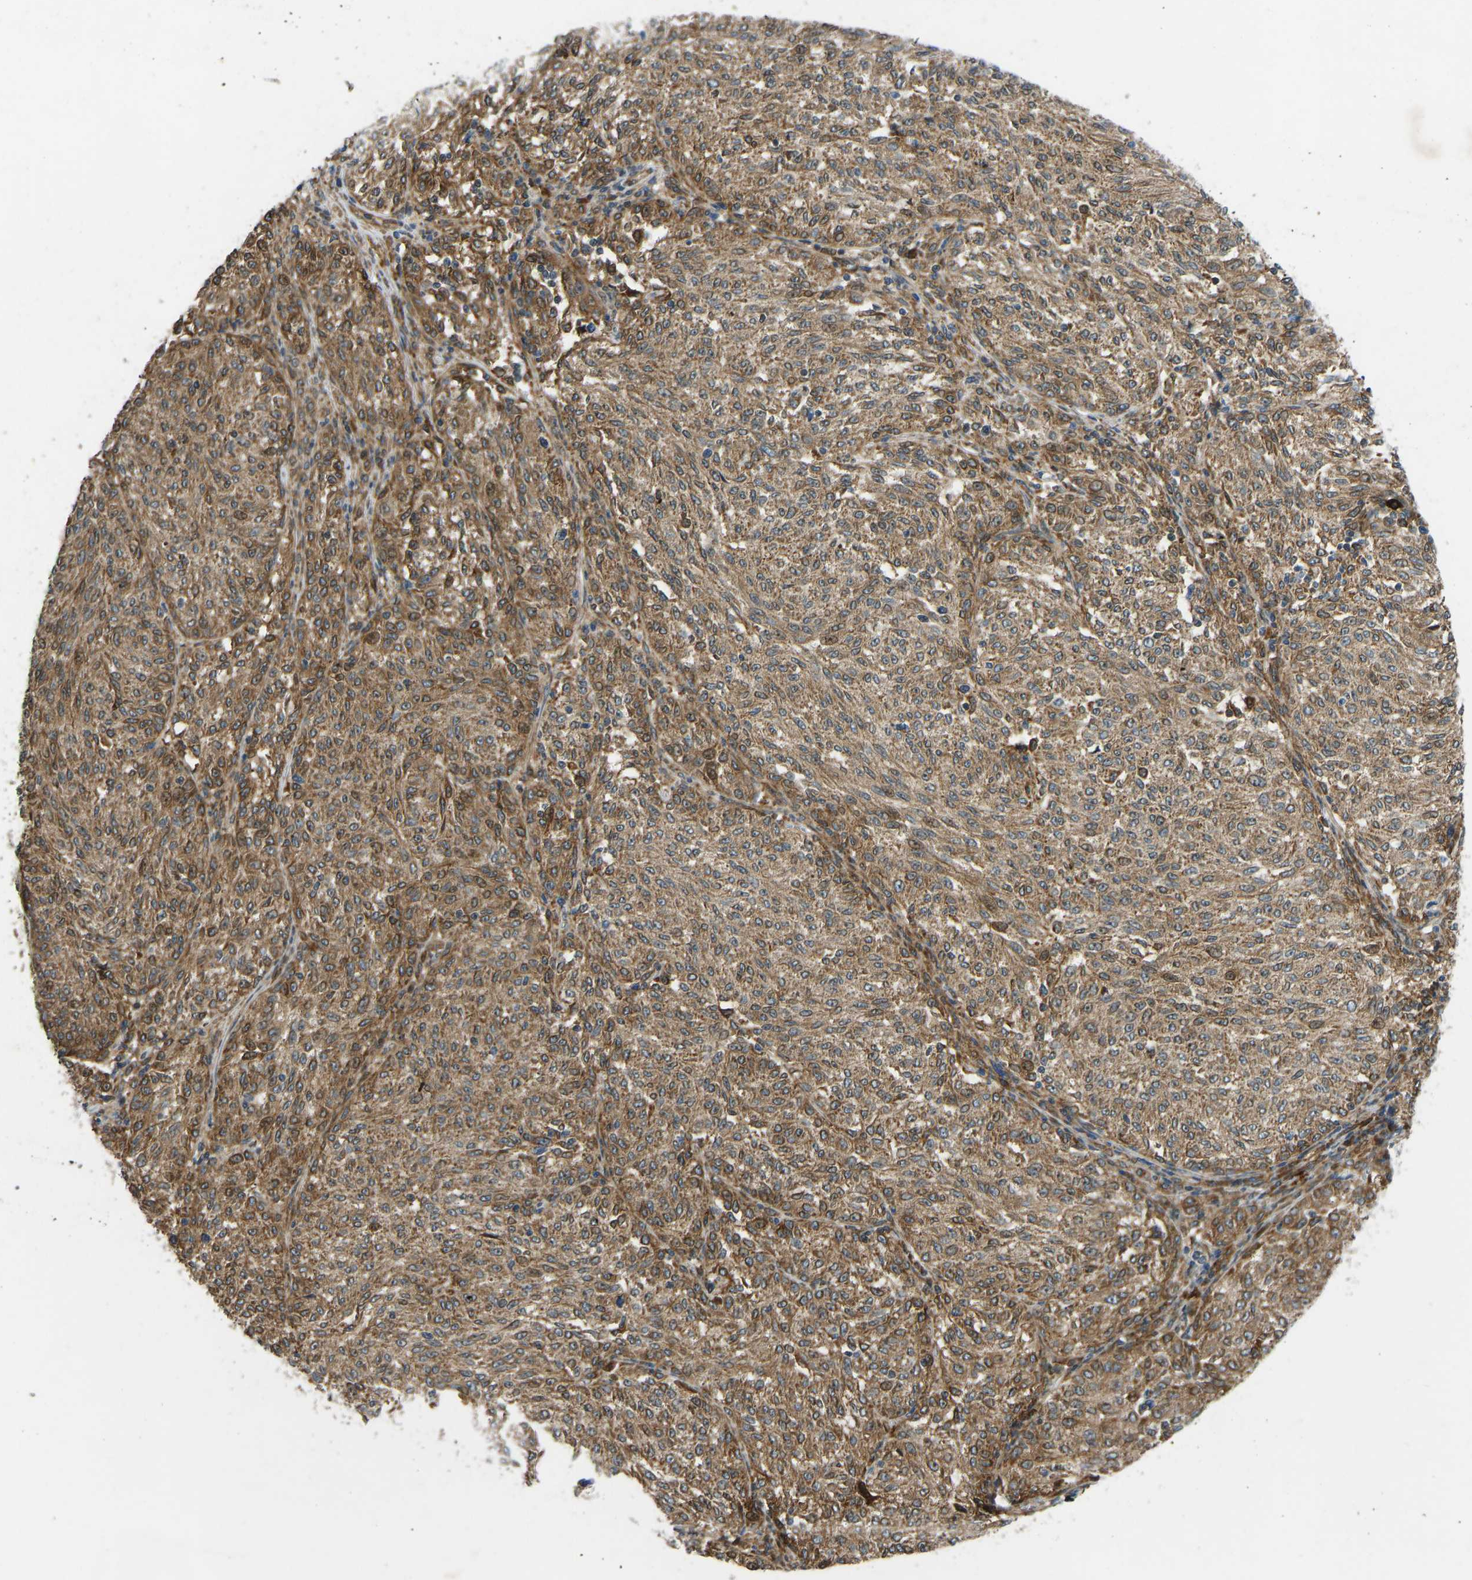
{"staining": {"intensity": "moderate", "quantity": ">75%", "location": "cytoplasmic/membranous"}, "tissue": "melanoma", "cell_type": "Tumor cells", "image_type": "cancer", "snomed": [{"axis": "morphology", "description": "Malignant melanoma, NOS"}, {"axis": "topography", "description": "Skin"}], "caption": "There is medium levels of moderate cytoplasmic/membranous staining in tumor cells of melanoma, as demonstrated by immunohistochemical staining (brown color).", "gene": "OS9", "patient": {"sex": "female", "age": 72}}